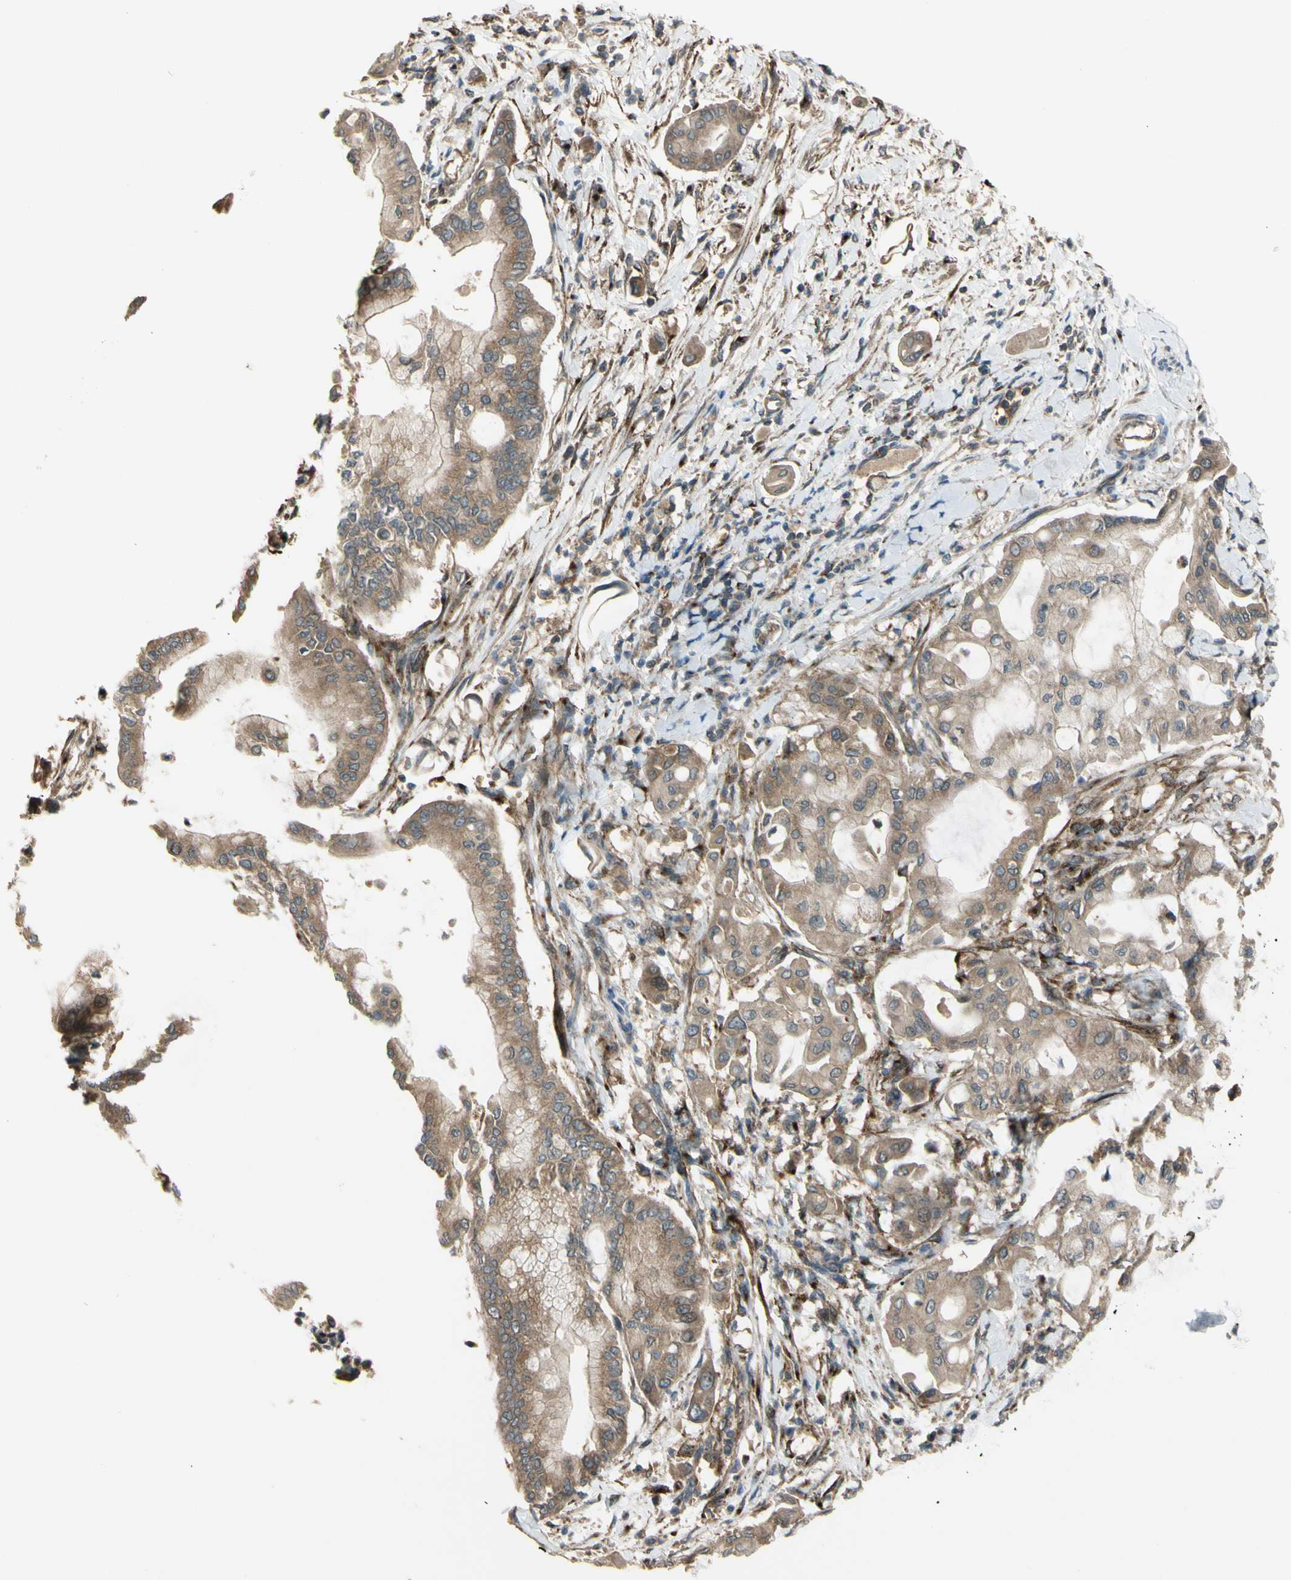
{"staining": {"intensity": "weak", "quantity": "25%-75%", "location": "cytoplasmic/membranous"}, "tissue": "pancreatic cancer", "cell_type": "Tumor cells", "image_type": "cancer", "snomed": [{"axis": "morphology", "description": "Adenocarcinoma, NOS"}, {"axis": "morphology", "description": "Adenocarcinoma, metastatic, NOS"}, {"axis": "topography", "description": "Lymph node"}, {"axis": "topography", "description": "Pancreas"}, {"axis": "topography", "description": "Duodenum"}], "caption": "Pancreatic cancer stained with a brown dye exhibits weak cytoplasmic/membranous positive expression in approximately 25%-75% of tumor cells.", "gene": "FLII", "patient": {"sex": "female", "age": 64}}